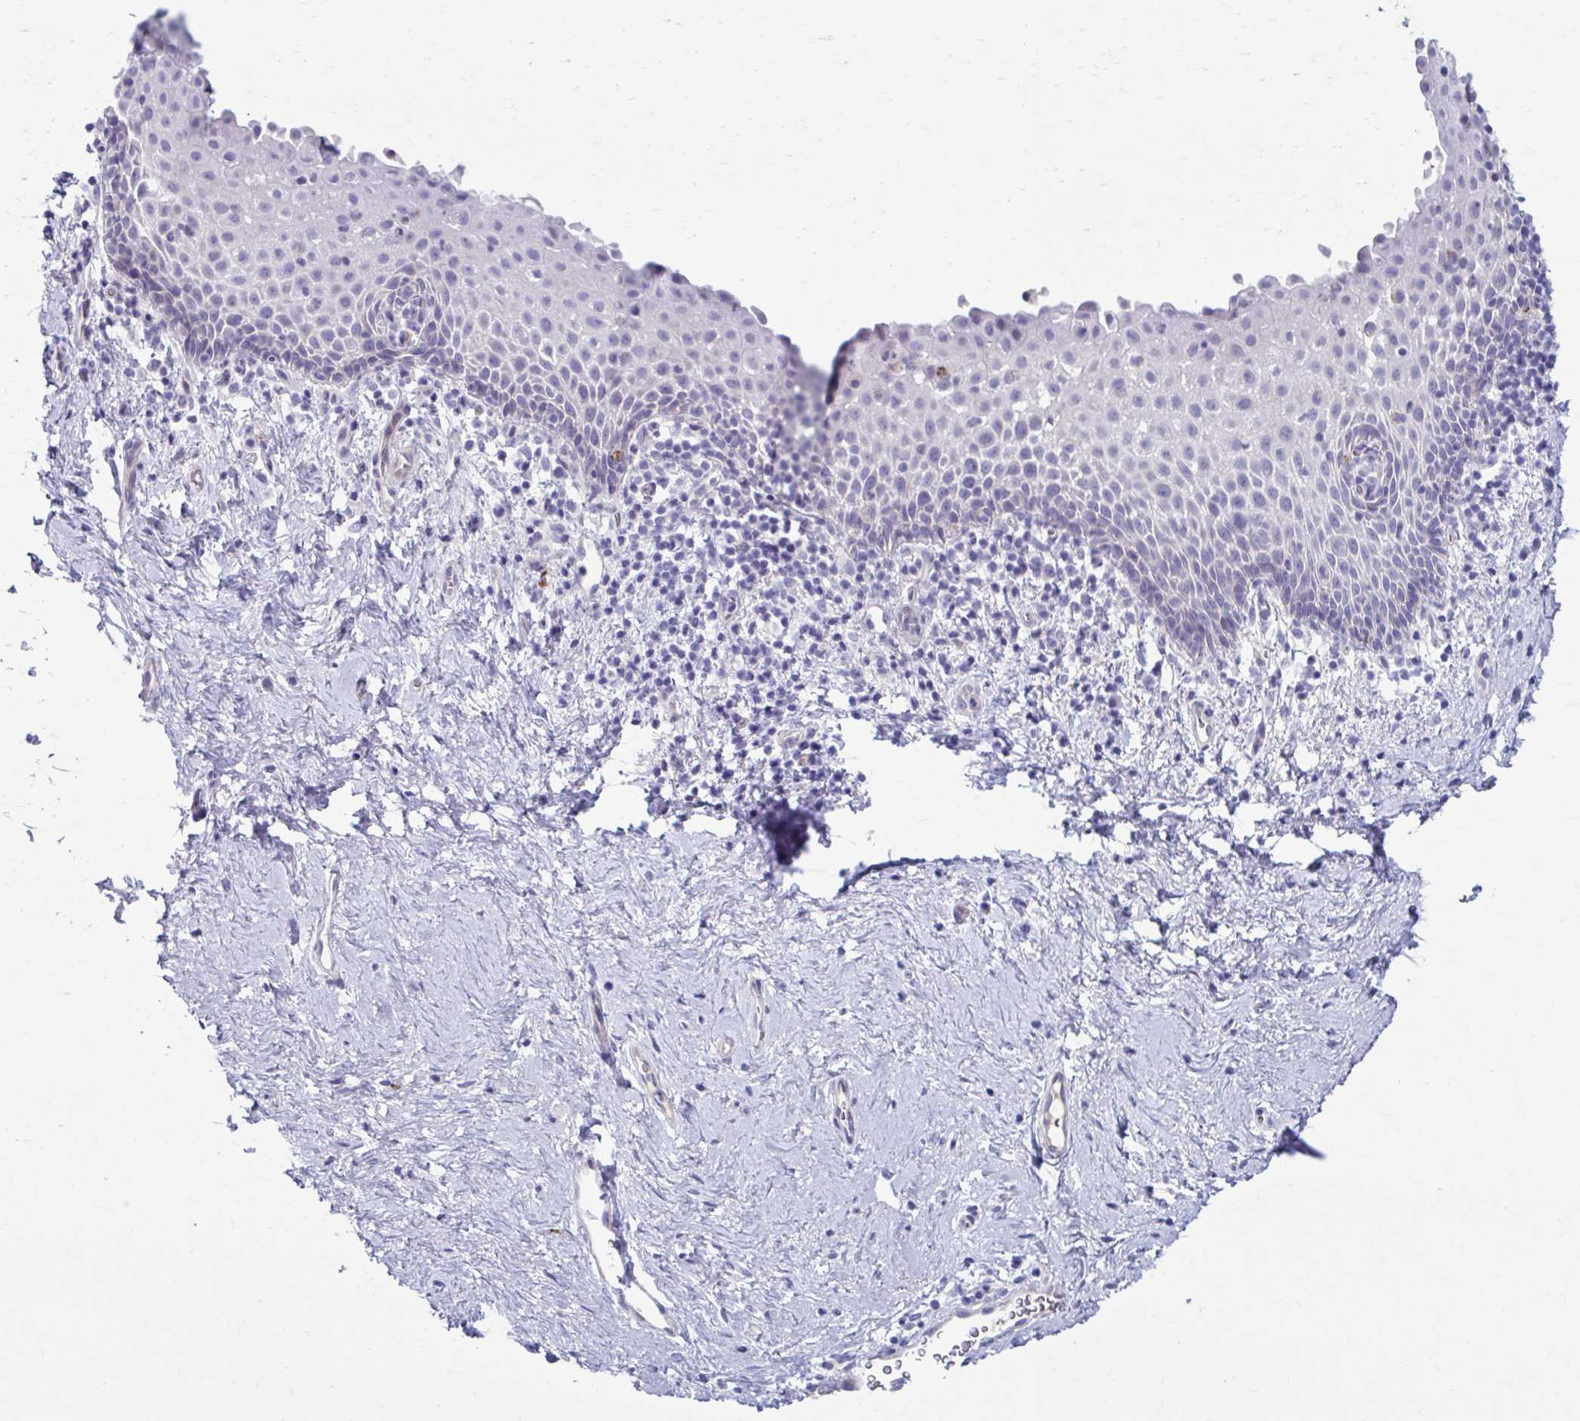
{"staining": {"intensity": "negative", "quantity": "none", "location": "none"}, "tissue": "vagina", "cell_type": "Squamous epithelial cells", "image_type": "normal", "snomed": [{"axis": "morphology", "description": "Normal tissue, NOS"}, {"axis": "topography", "description": "Vagina"}], "caption": "A high-resolution photomicrograph shows immunohistochemistry staining of unremarkable vagina, which exhibits no significant positivity in squamous epithelial cells. (DAB immunohistochemistry with hematoxylin counter stain).", "gene": "C12orf71", "patient": {"sex": "female", "age": 61}}